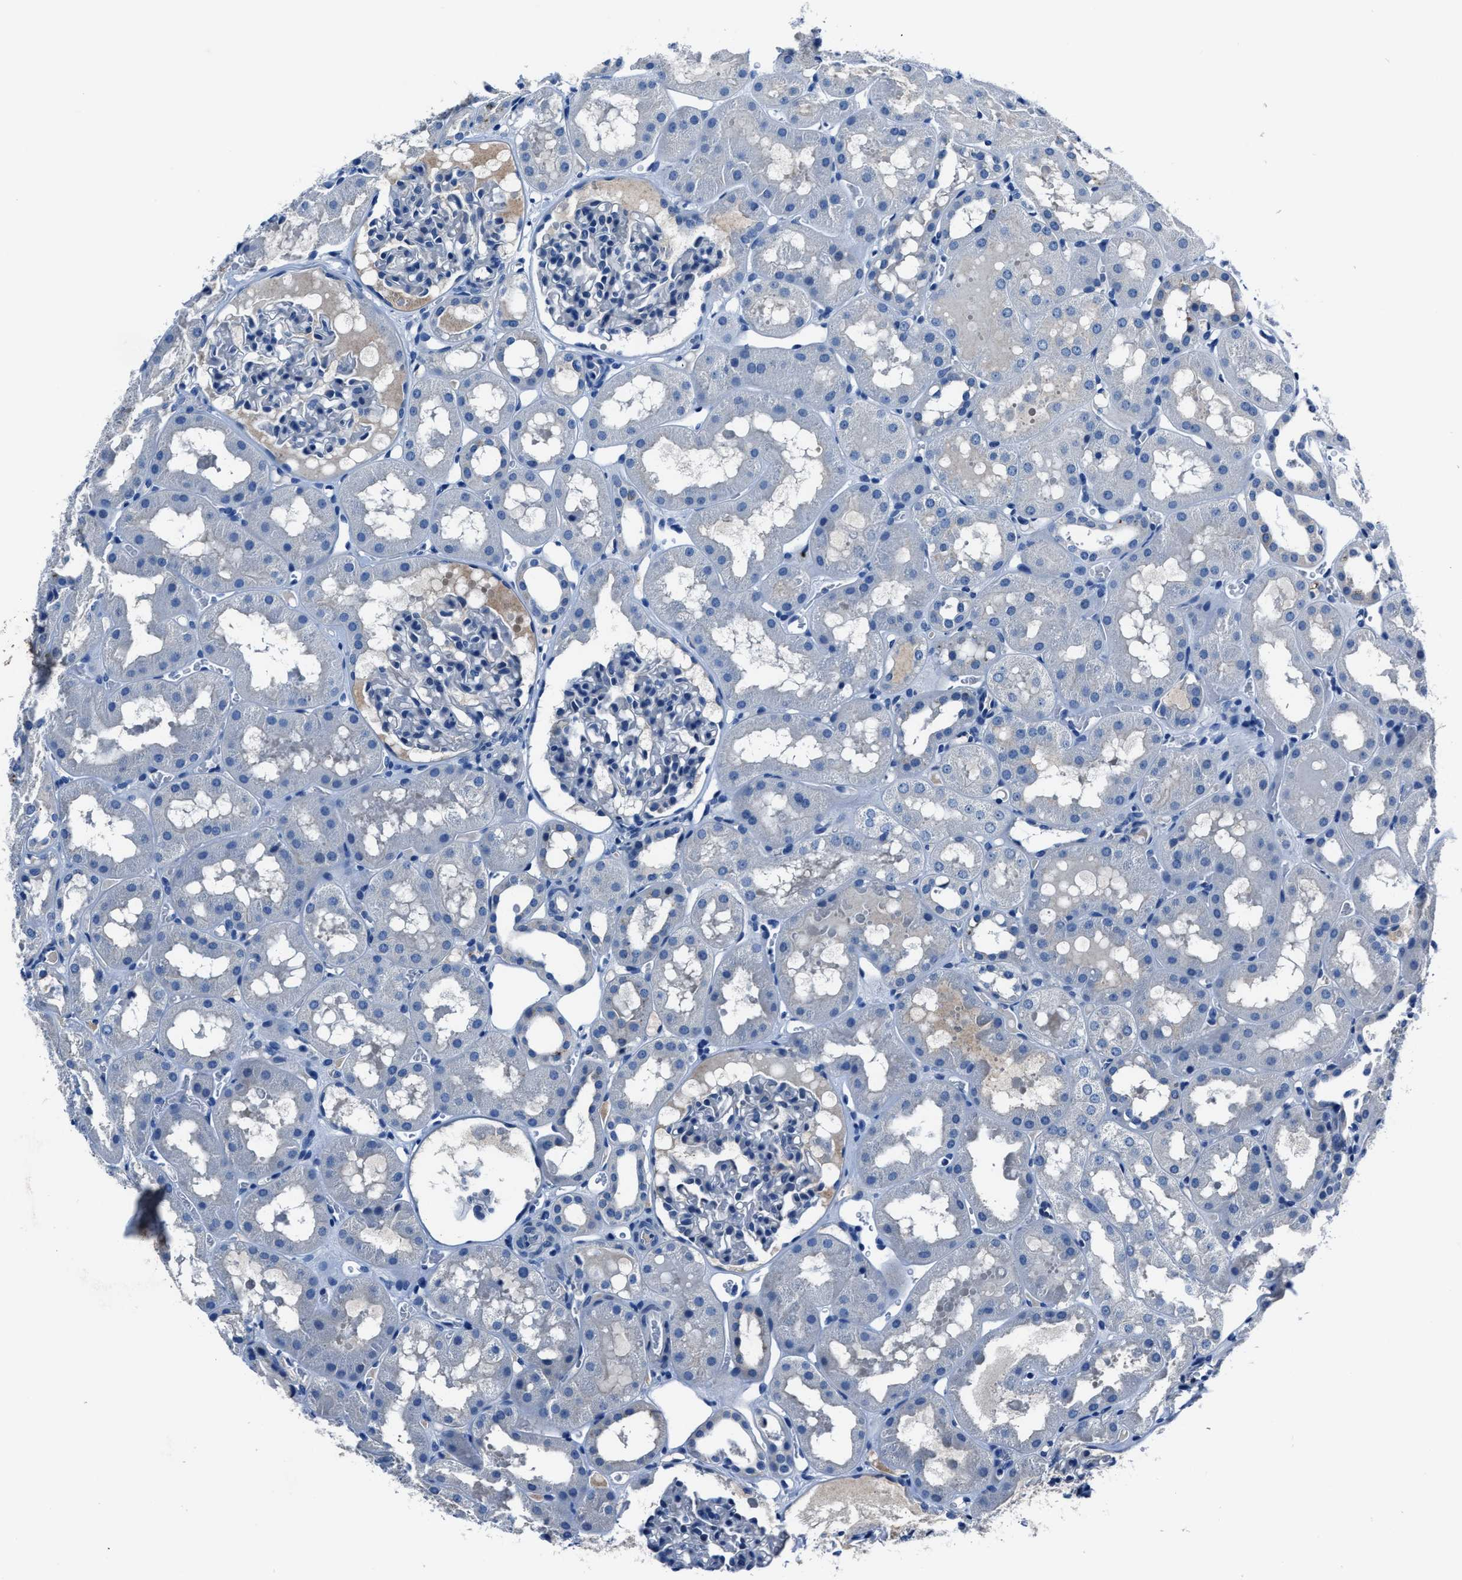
{"staining": {"intensity": "negative", "quantity": "none", "location": "none"}, "tissue": "kidney", "cell_type": "Cells in glomeruli", "image_type": "normal", "snomed": [{"axis": "morphology", "description": "Normal tissue, NOS"}, {"axis": "topography", "description": "Kidney"}, {"axis": "topography", "description": "Urinary bladder"}], "caption": "DAB (3,3'-diaminobenzidine) immunohistochemical staining of benign human kidney exhibits no significant positivity in cells in glomeruli.", "gene": "NACAD", "patient": {"sex": "male", "age": 16}}